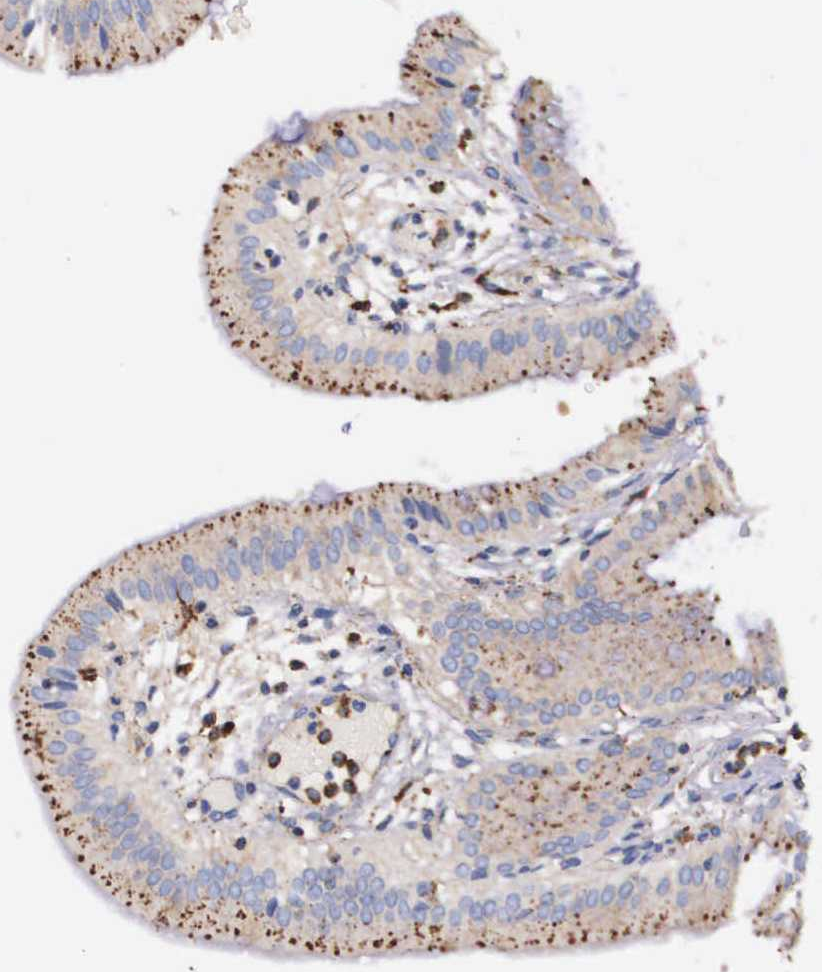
{"staining": {"intensity": "weak", "quantity": ">75%", "location": "cytoplasmic/membranous"}, "tissue": "gallbladder", "cell_type": "Glandular cells", "image_type": "normal", "snomed": [{"axis": "morphology", "description": "Normal tissue, NOS"}, {"axis": "topography", "description": "Gallbladder"}], "caption": "The photomicrograph demonstrates immunohistochemical staining of unremarkable gallbladder. There is weak cytoplasmic/membranous staining is identified in approximately >75% of glandular cells. (brown staining indicates protein expression, while blue staining denotes nuclei).", "gene": "NAGA", "patient": {"sex": "male", "age": 28}}